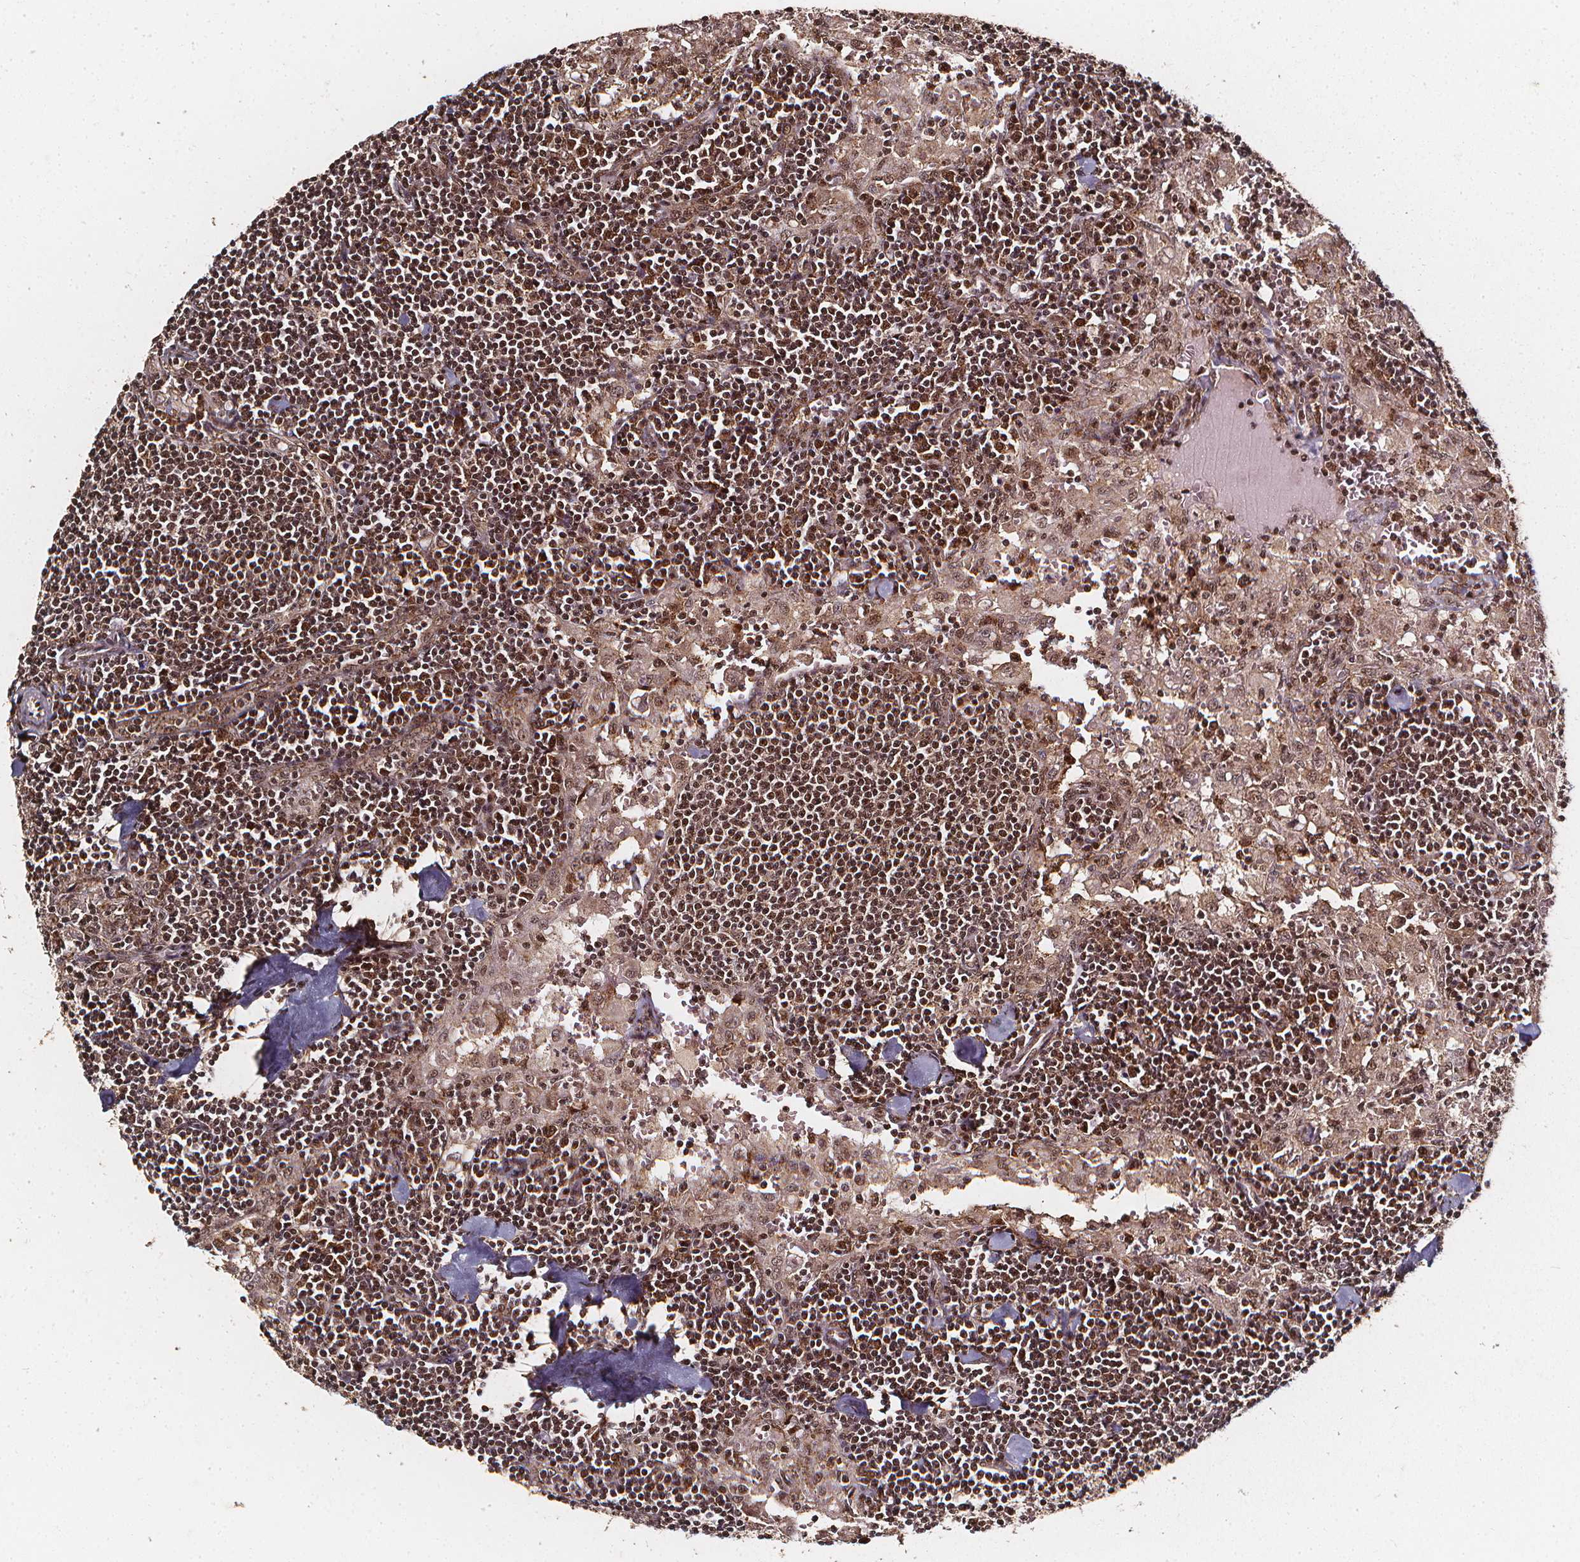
{"staining": {"intensity": "strong", "quantity": ">75%", "location": "cytoplasmic/membranous,nuclear"}, "tissue": "lymph node", "cell_type": "Germinal center cells", "image_type": "normal", "snomed": [{"axis": "morphology", "description": "Normal tissue, NOS"}, {"axis": "topography", "description": "Lymph node"}], "caption": "An immunohistochemistry micrograph of normal tissue is shown. Protein staining in brown shows strong cytoplasmic/membranous,nuclear positivity in lymph node within germinal center cells.", "gene": "SMN1", "patient": {"sex": "male", "age": 55}}